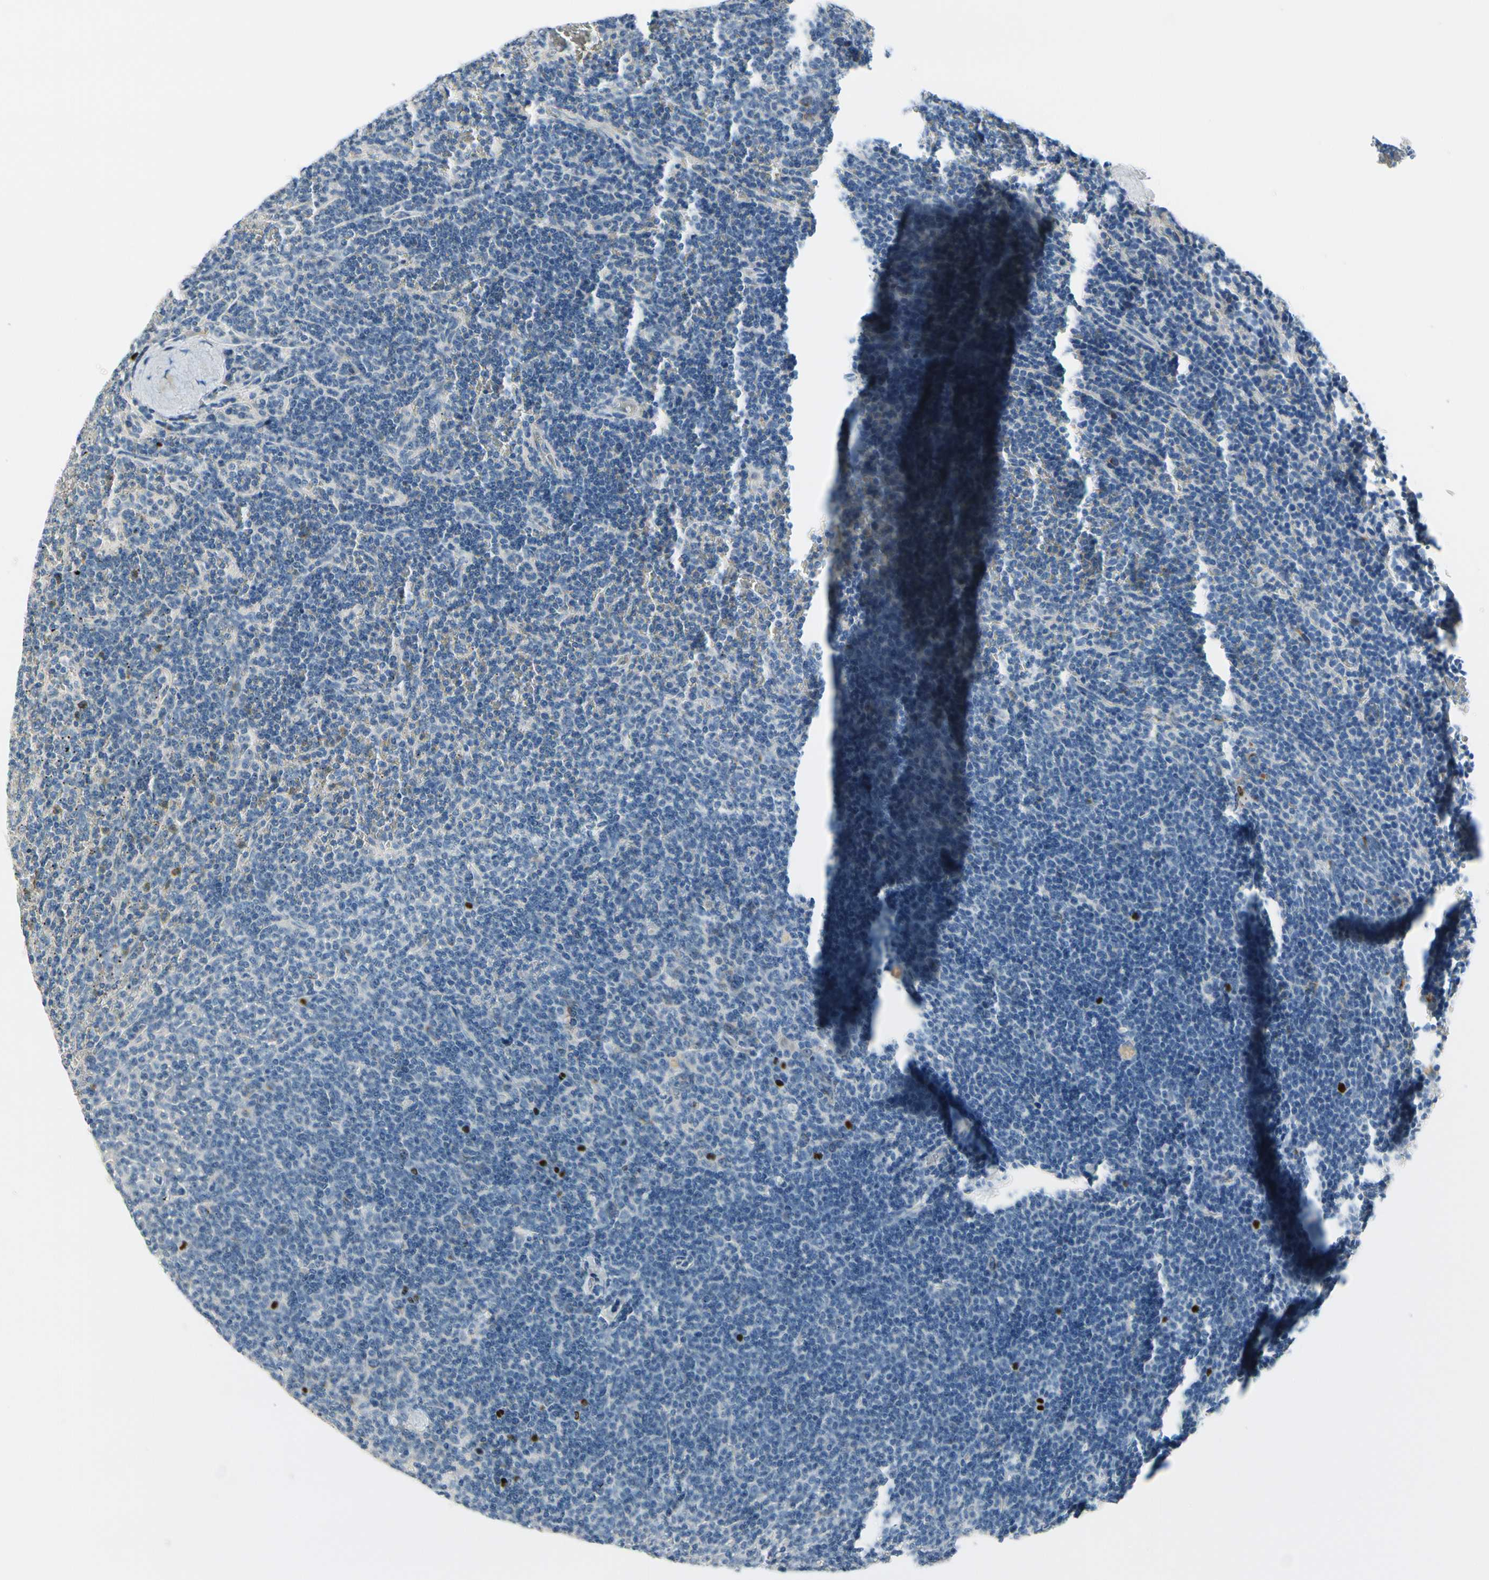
{"staining": {"intensity": "negative", "quantity": "none", "location": "none"}, "tissue": "lymphoma", "cell_type": "Tumor cells", "image_type": "cancer", "snomed": [{"axis": "morphology", "description": "Malignant lymphoma, non-Hodgkin's type, Low grade"}, {"axis": "topography", "description": "Spleen"}], "caption": "Tumor cells show no significant positivity in lymphoma. The staining was performed using DAB (3,3'-diaminobenzidine) to visualize the protein expression in brown, while the nuclei were stained in blue with hematoxylin (Magnification: 20x).", "gene": "CKAP2", "patient": {"sex": "female", "age": 50}}